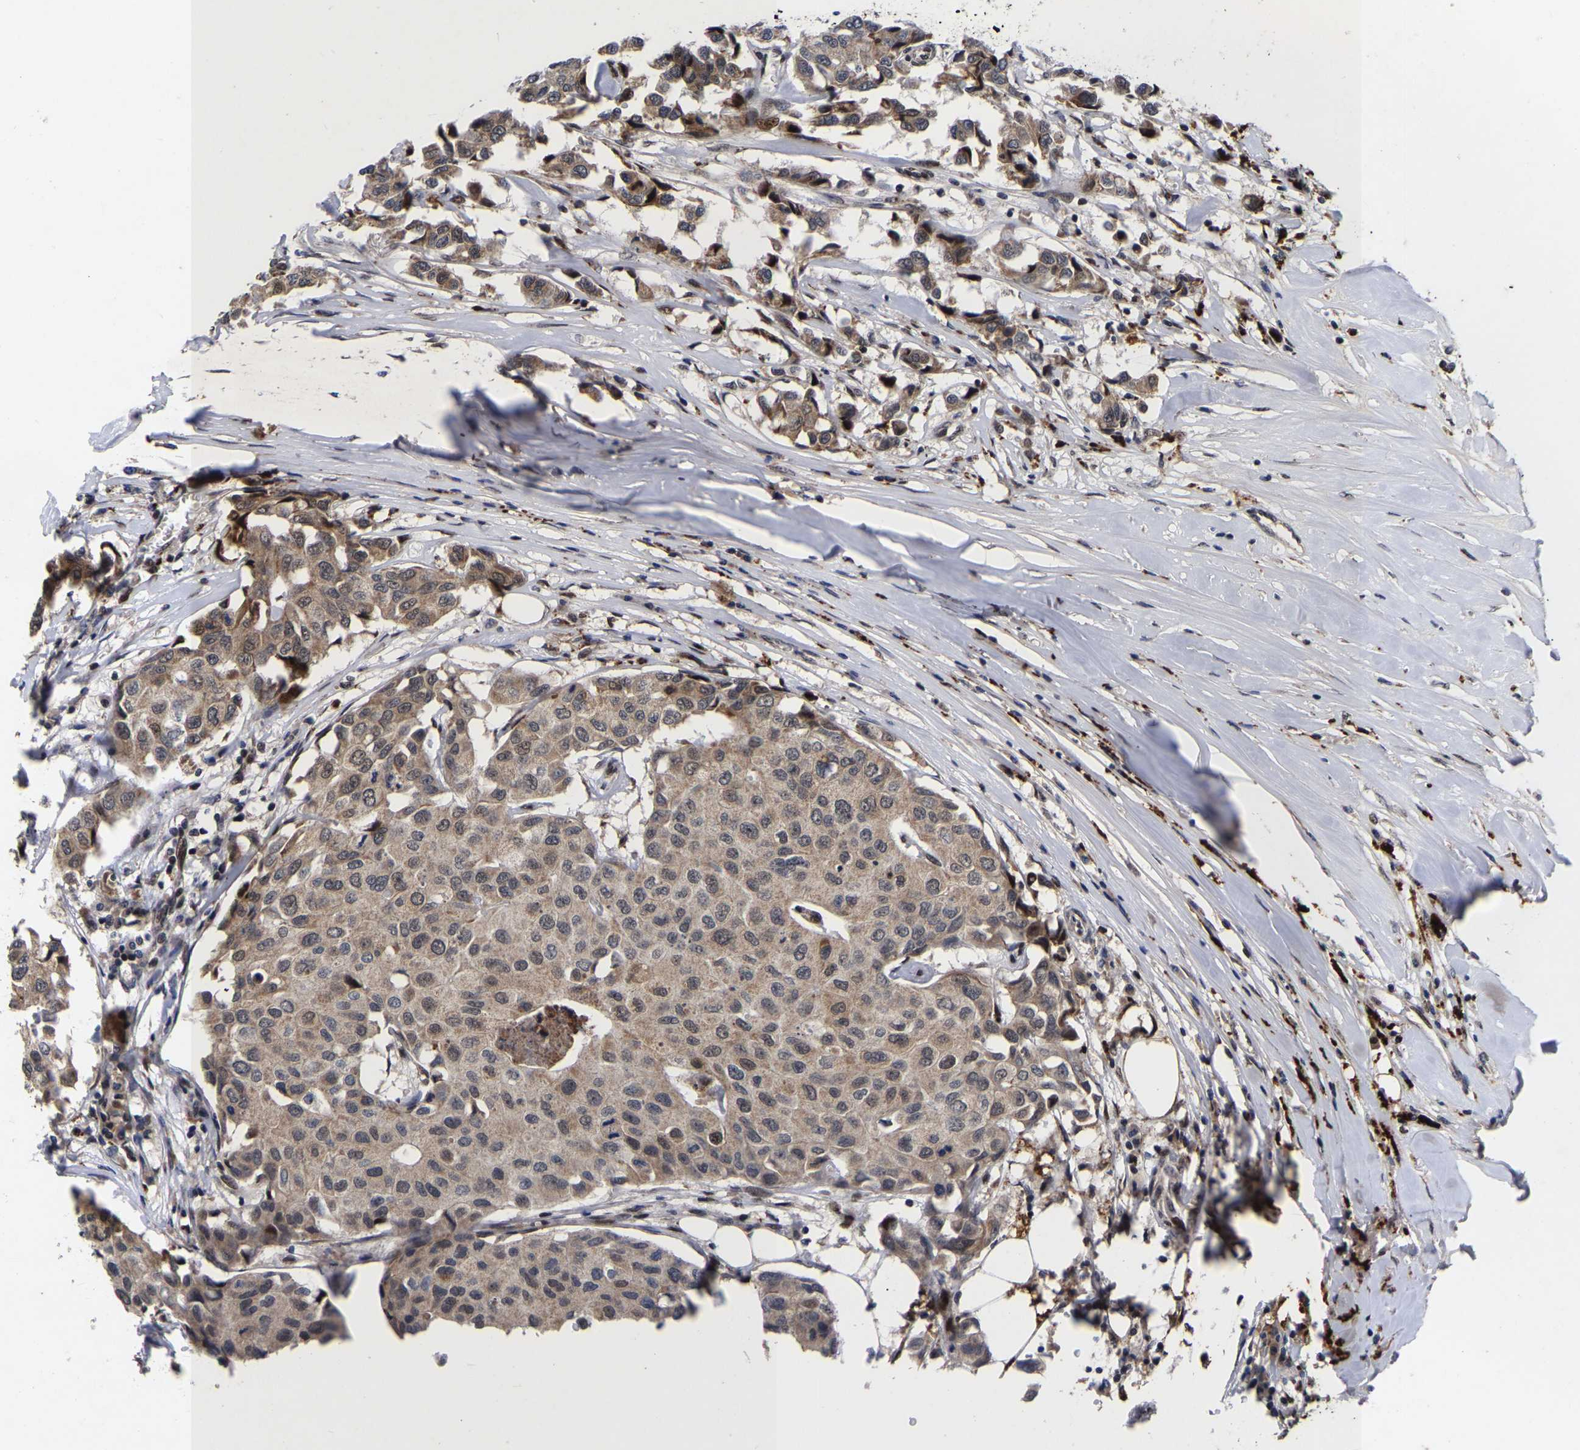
{"staining": {"intensity": "moderate", "quantity": ">75%", "location": "cytoplasmic/membranous"}, "tissue": "breast cancer", "cell_type": "Tumor cells", "image_type": "cancer", "snomed": [{"axis": "morphology", "description": "Duct carcinoma"}, {"axis": "topography", "description": "Breast"}], "caption": "Breast intraductal carcinoma stained with DAB (3,3'-diaminobenzidine) immunohistochemistry (IHC) displays medium levels of moderate cytoplasmic/membranous expression in approximately >75% of tumor cells.", "gene": "JUNB", "patient": {"sex": "female", "age": 80}}